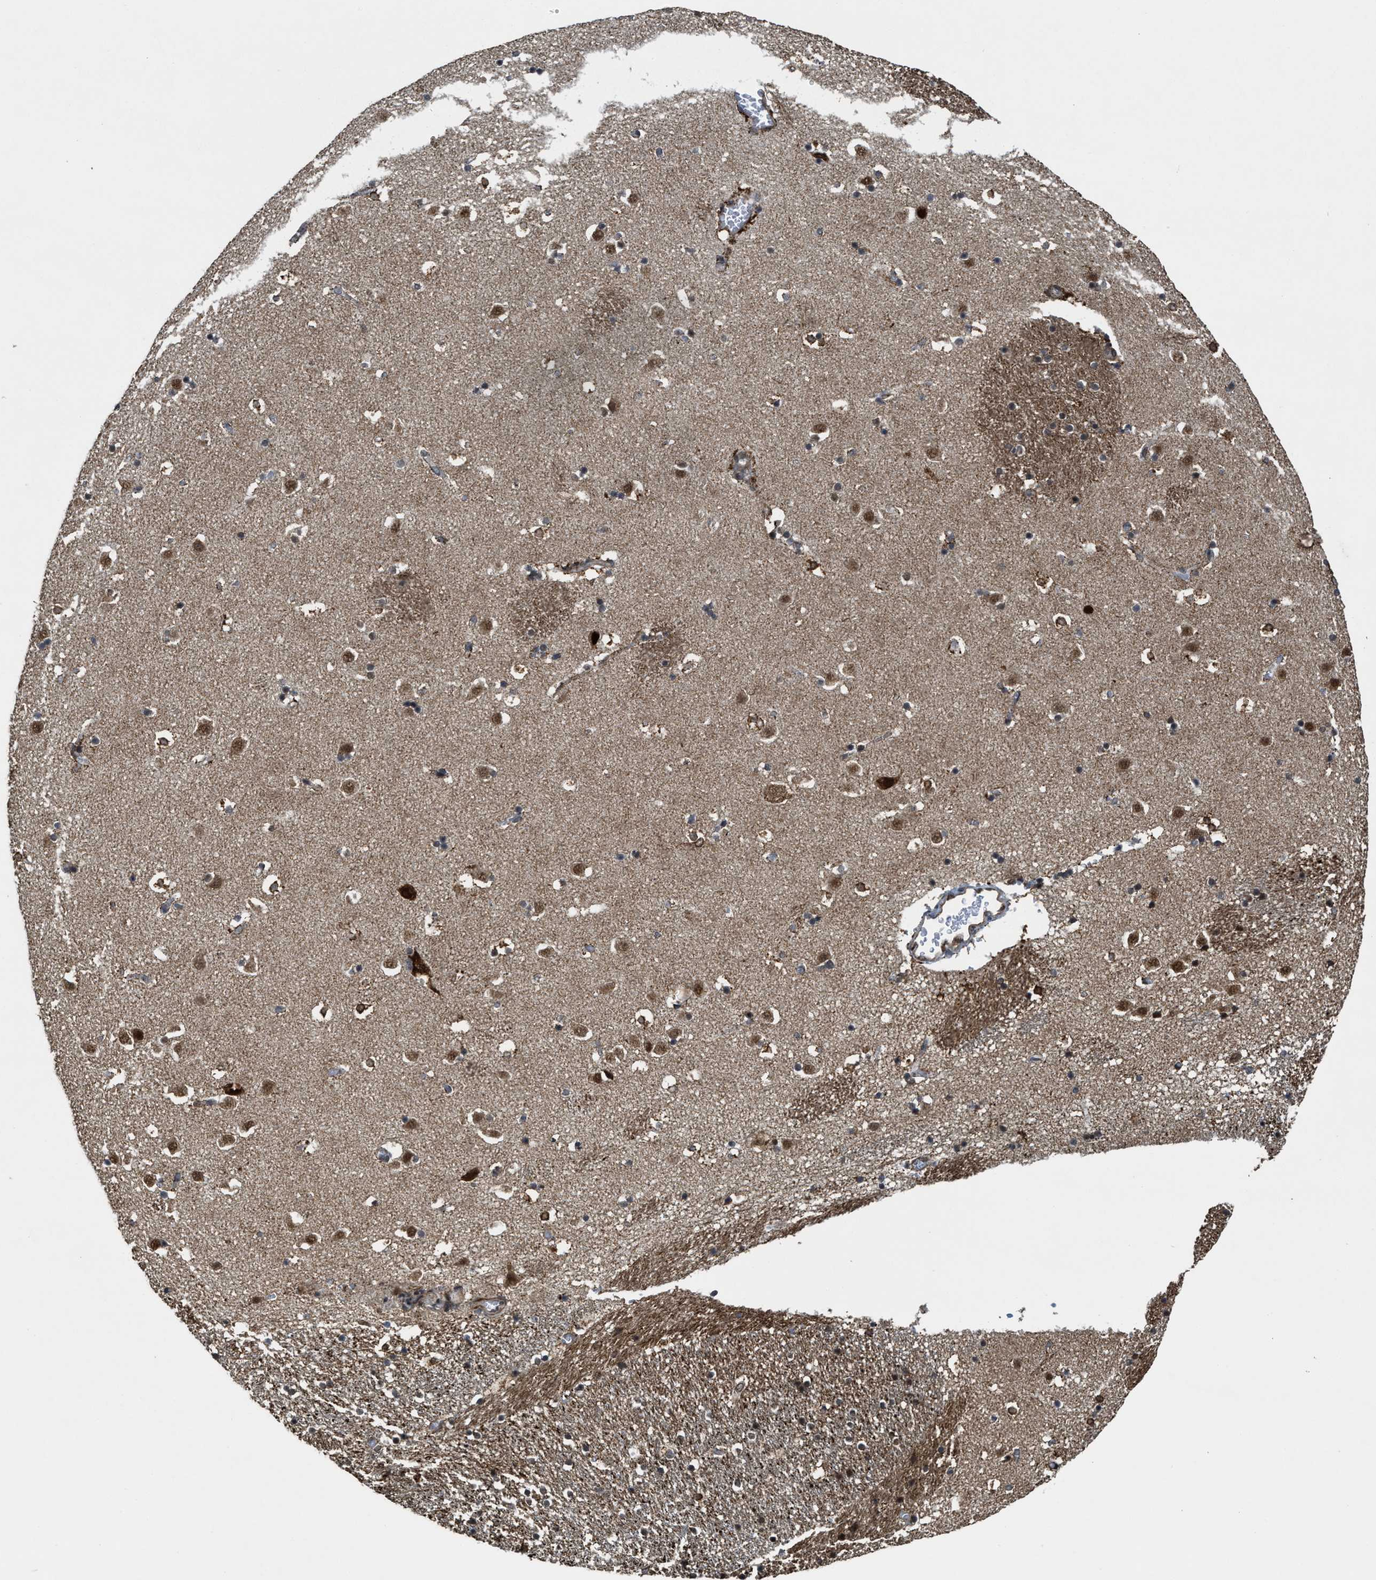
{"staining": {"intensity": "weak", "quantity": ">75%", "location": "nuclear"}, "tissue": "caudate", "cell_type": "Glial cells", "image_type": "normal", "snomed": [{"axis": "morphology", "description": "Normal tissue, NOS"}, {"axis": "topography", "description": "Lateral ventricle wall"}], "caption": "Glial cells reveal low levels of weak nuclear staining in about >75% of cells in benign caudate.", "gene": "ZNF250", "patient": {"sex": "male", "age": 45}}